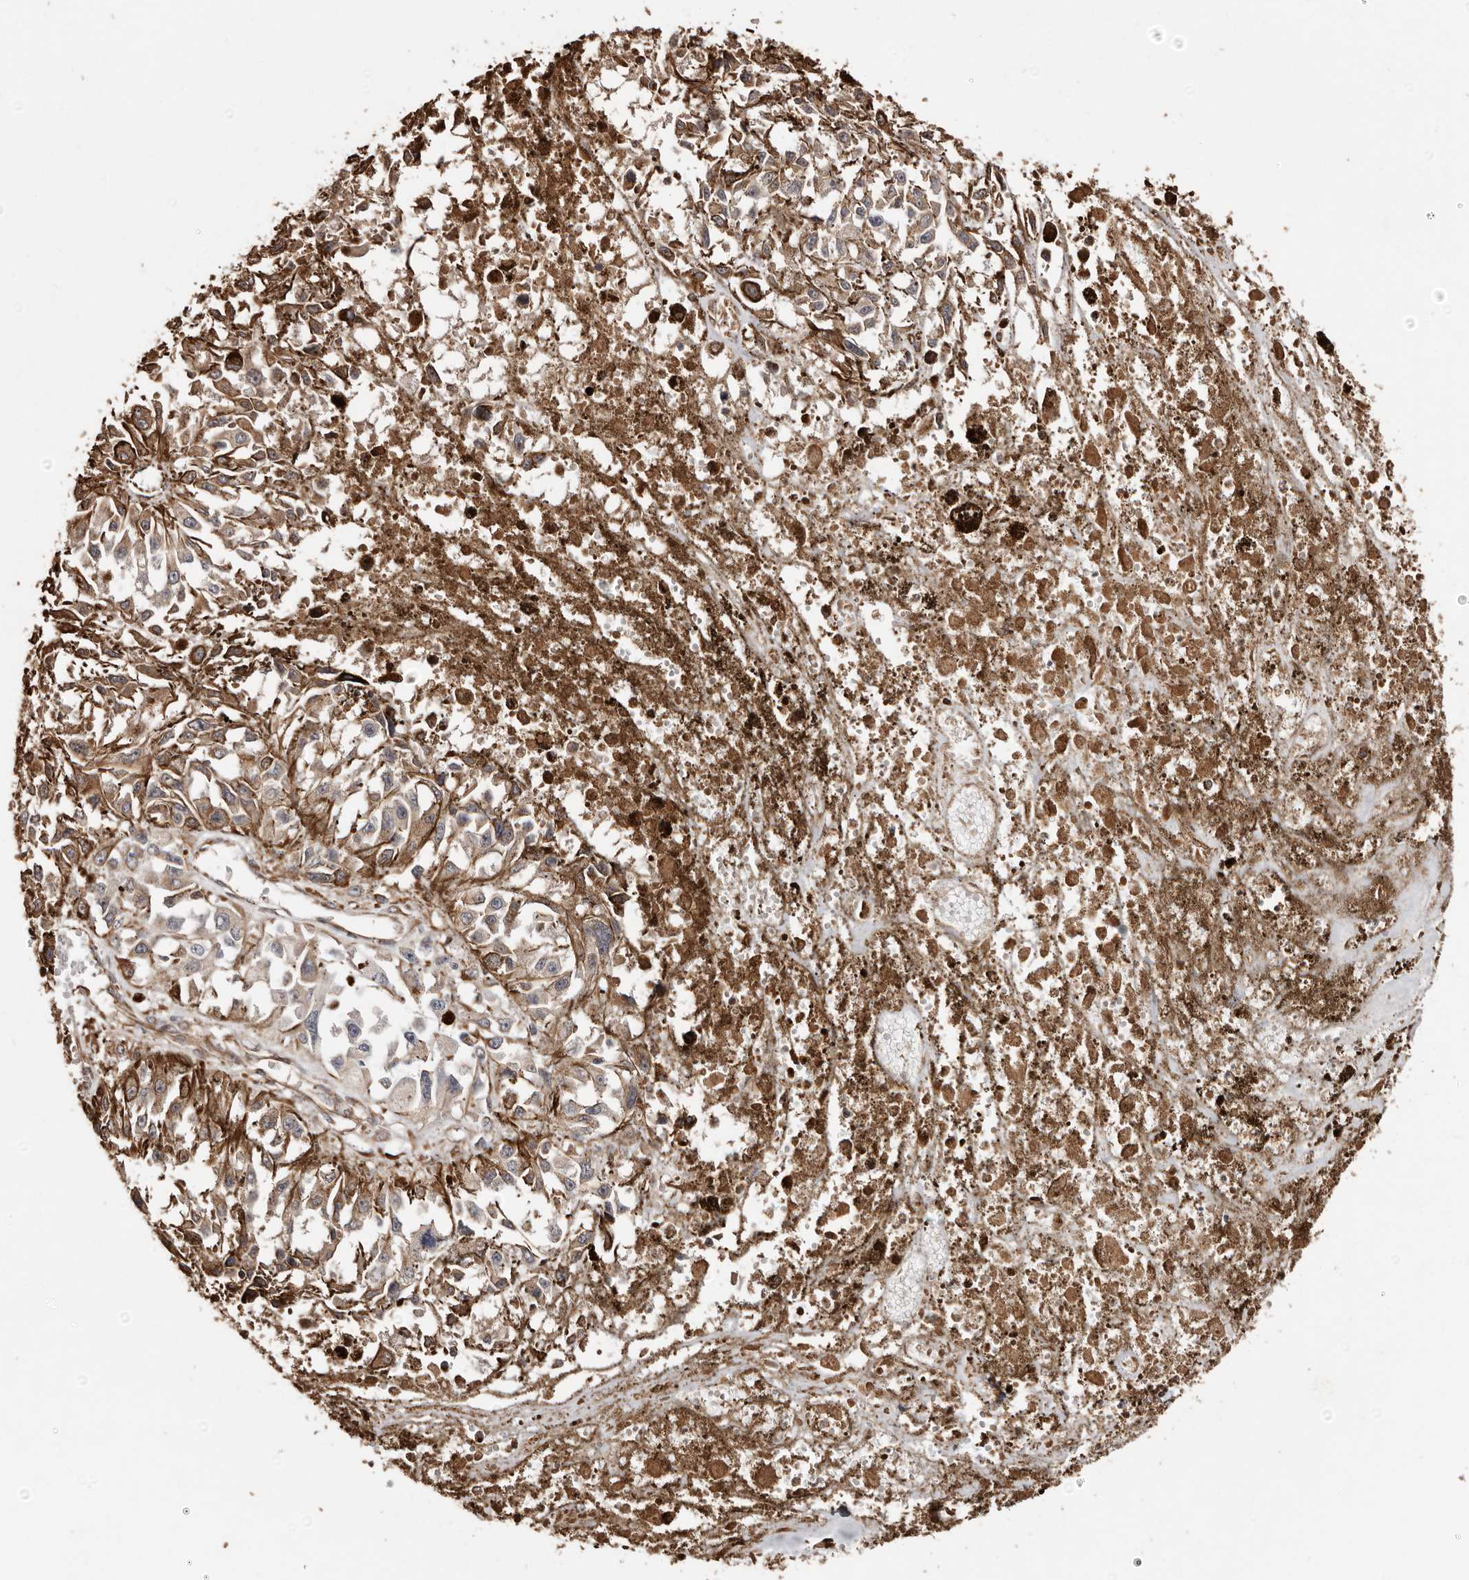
{"staining": {"intensity": "moderate", "quantity": ">75%", "location": "cytoplasmic/membranous"}, "tissue": "melanoma", "cell_type": "Tumor cells", "image_type": "cancer", "snomed": [{"axis": "morphology", "description": "Malignant melanoma, Metastatic site"}, {"axis": "topography", "description": "Lymph node"}], "caption": "Immunohistochemistry (IHC) staining of melanoma, which reveals medium levels of moderate cytoplasmic/membranous expression in approximately >75% of tumor cells indicating moderate cytoplasmic/membranous protein expression. The staining was performed using DAB (3,3'-diaminobenzidine) (brown) for protein detection and nuclei were counterstained in hematoxylin (blue).", "gene": "MACC1", "patient": {"sex": "male", "age": 59}}